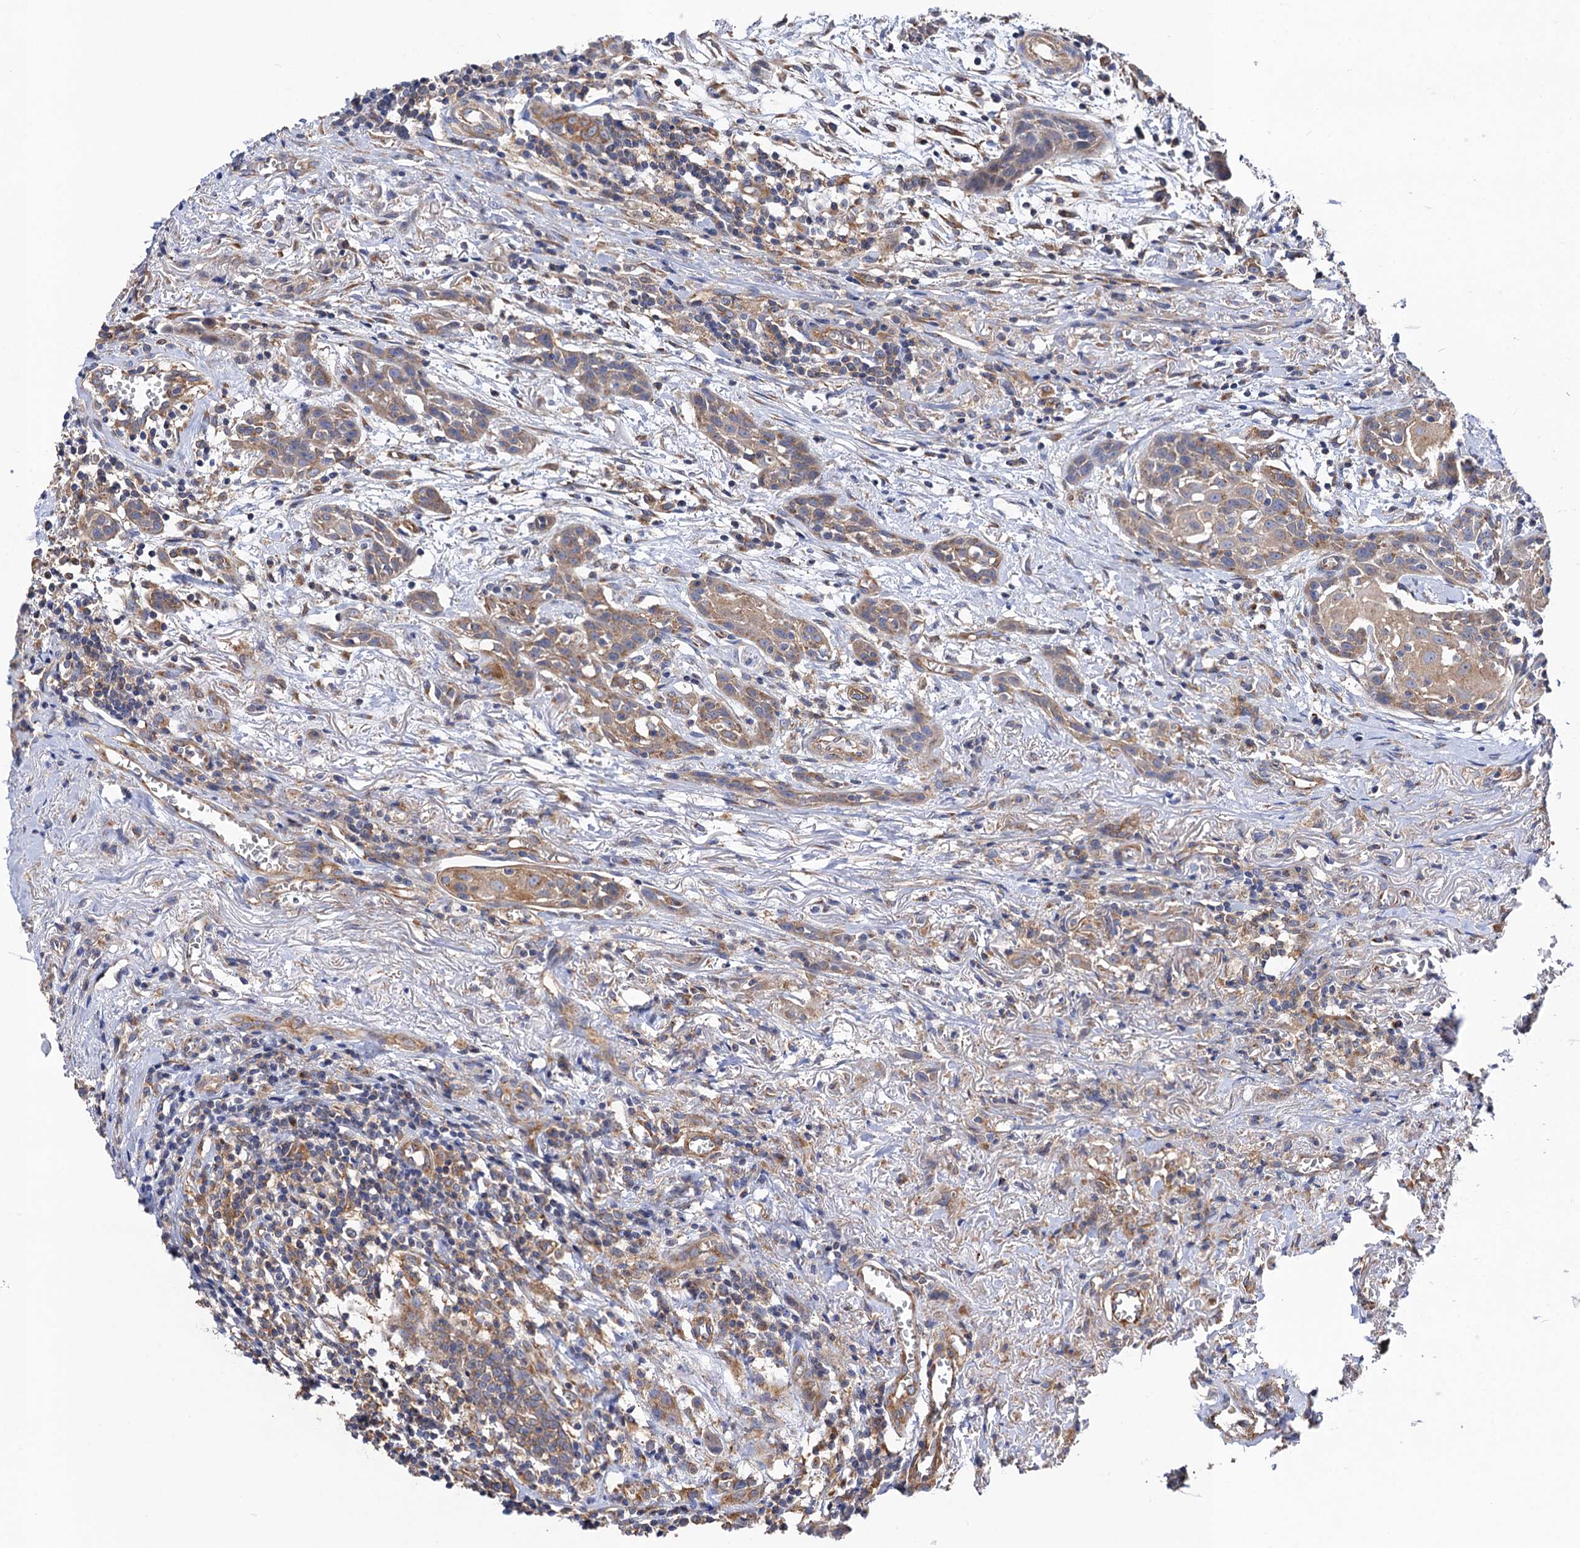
{"staining": {"intensity": "moderate", "quantity": "25%-75%", "location": "cytoplasmic/membranous"}, "tissue": "head and neck cancer", "cell_type": "Tumor cells", "image_type": "cancer", "snomed": [{"axis": "morphology", "description": "Squamous cell carcinoma, NOS"}, {"axis": "topography", "description": "Oral tissue"}, {"axis": "topography", "description": "Head-Neck"}], "caption": "This is an image of IHC staining of head and neck cancer (squamous cell carcinoma), which shows moderate expression in the cytoplasmic/membranous of tumor cells.", "gene": "DYDC1", "patient": {"sex": "female", "age": 50}}